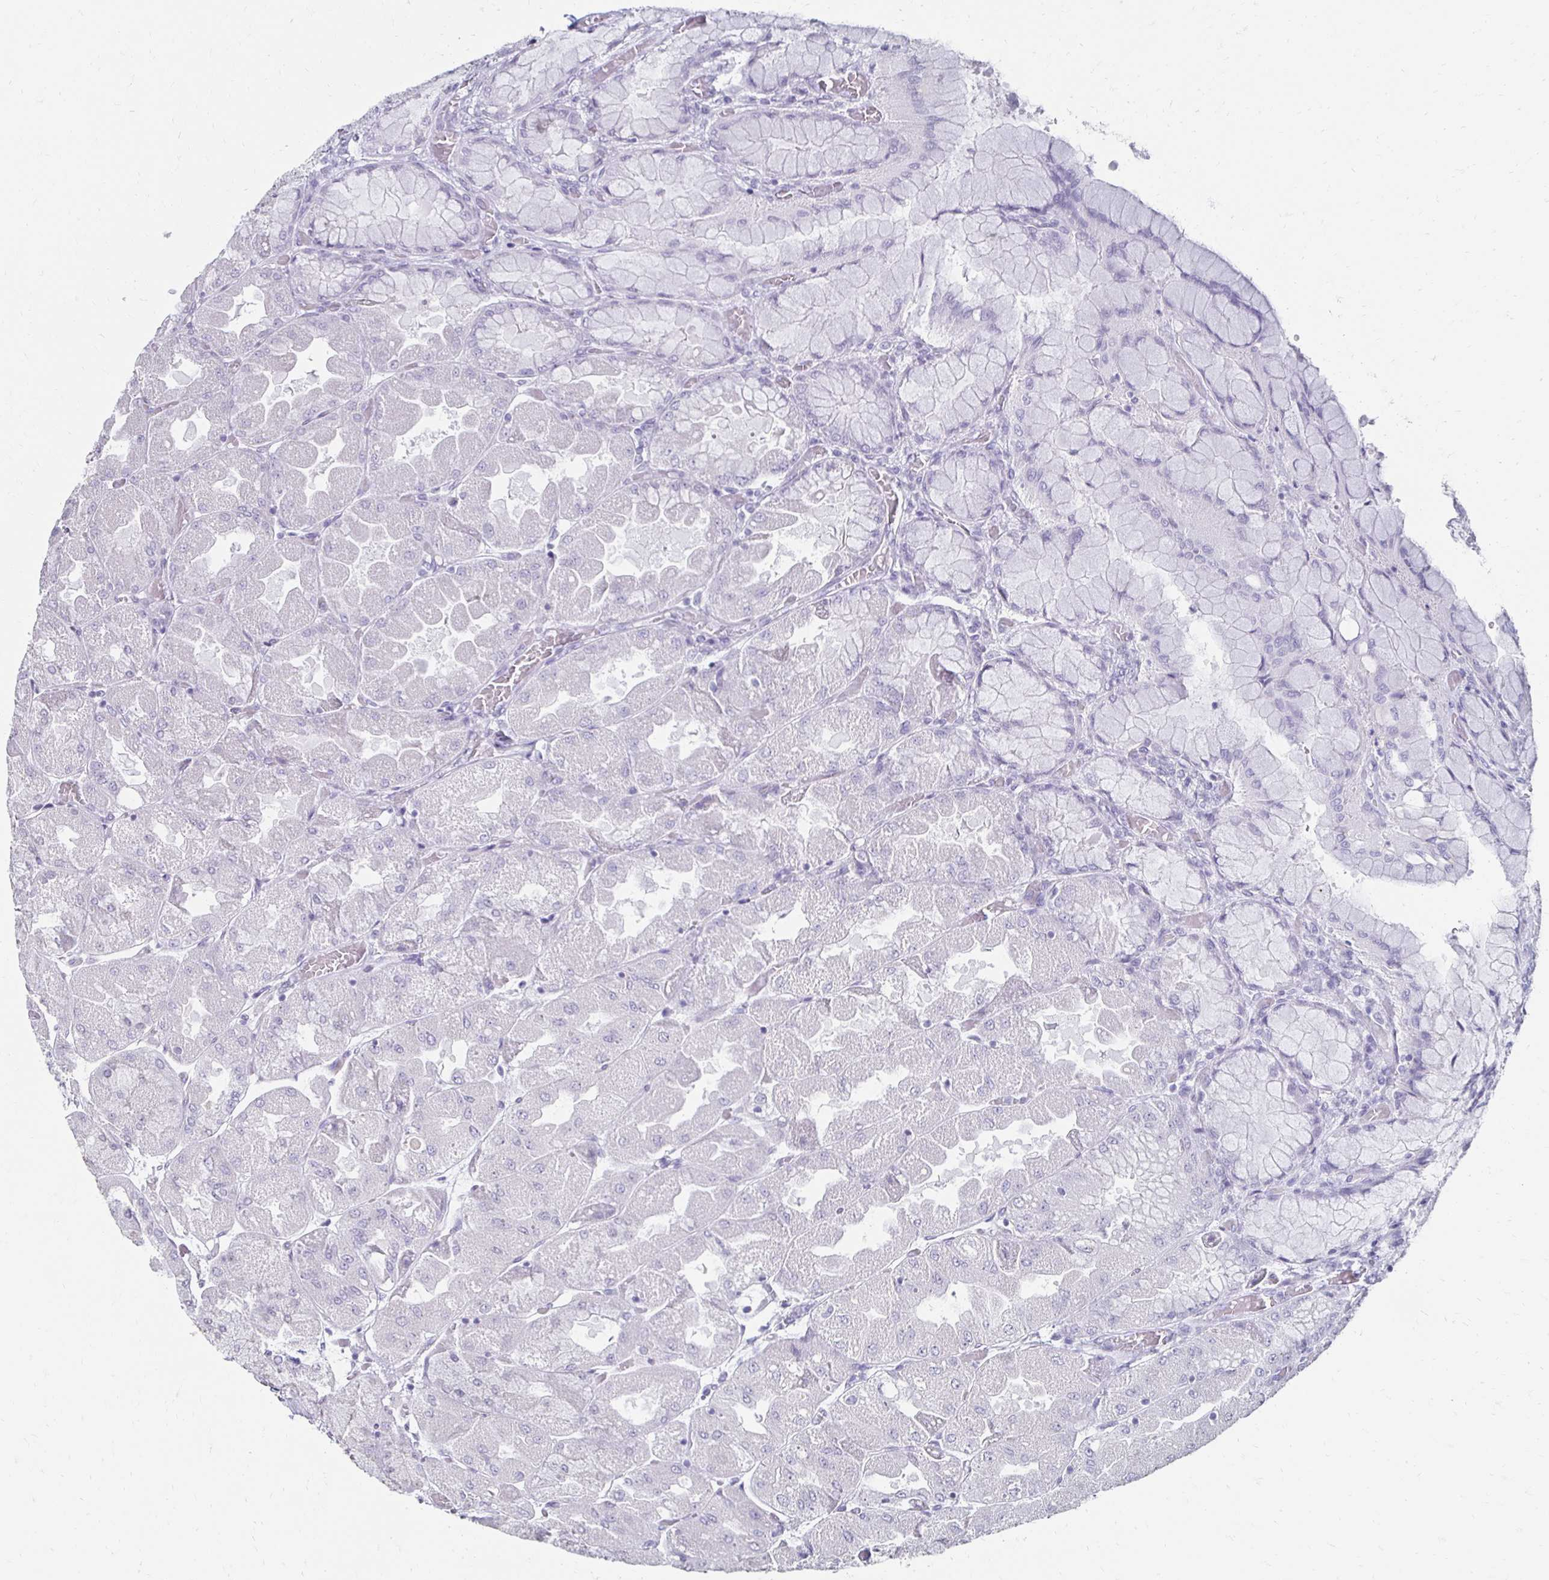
{"staining": {"intensity": "negative", "quantity": "none", "location": "none"}, "tissue": "stomach", "cell_type": "Glandular cells", "image_type": "normal", "snomed": [{"axis": "morphology", "description": "Normal tissue, NOS"}, {"axis": "topography", "description": "Stomach"}], "caption": "Immunohistochemistry of benign human stomach exhibits no expression in glandular cells. Brightfield microscopy of IHC stained with DAB (brown) and hematoxylin (blue), captured at high magnification.", "gene": "TOMM34", "patient": {"sex": "female", "age": 61}}